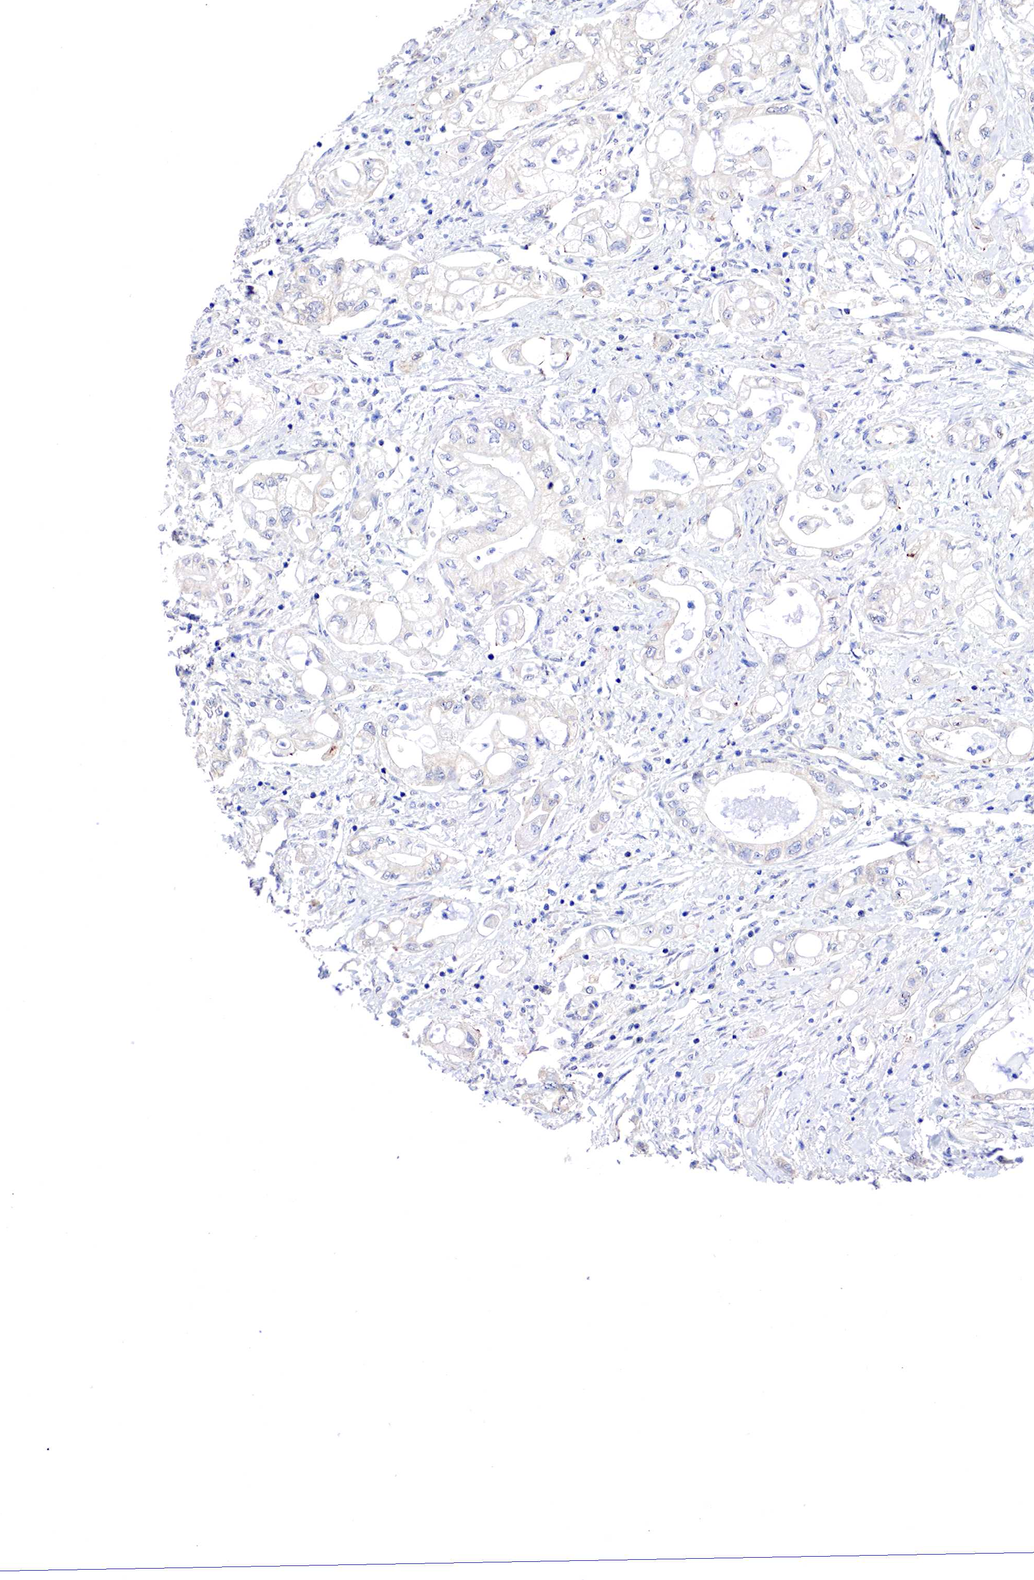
{"staining": {"intensity": "negative", "quantity": "none", "location": "none"}, "tissue": "pancreatic cancer", "cell_type": "Tumor cells", "image_type": "cancer", "snomed": [{"axis": "morphology", "description": "Adenocarcinoma, NOS"}, {"axis": "topography", "description": "Pancreas"}], "caption": "Pancreatic adenocarcinoma was stained to show a protein in brown. There is no significant staining in tumor cells.", "gene": "PABIR2", "patient": {"sex": "male", "age": 79}}